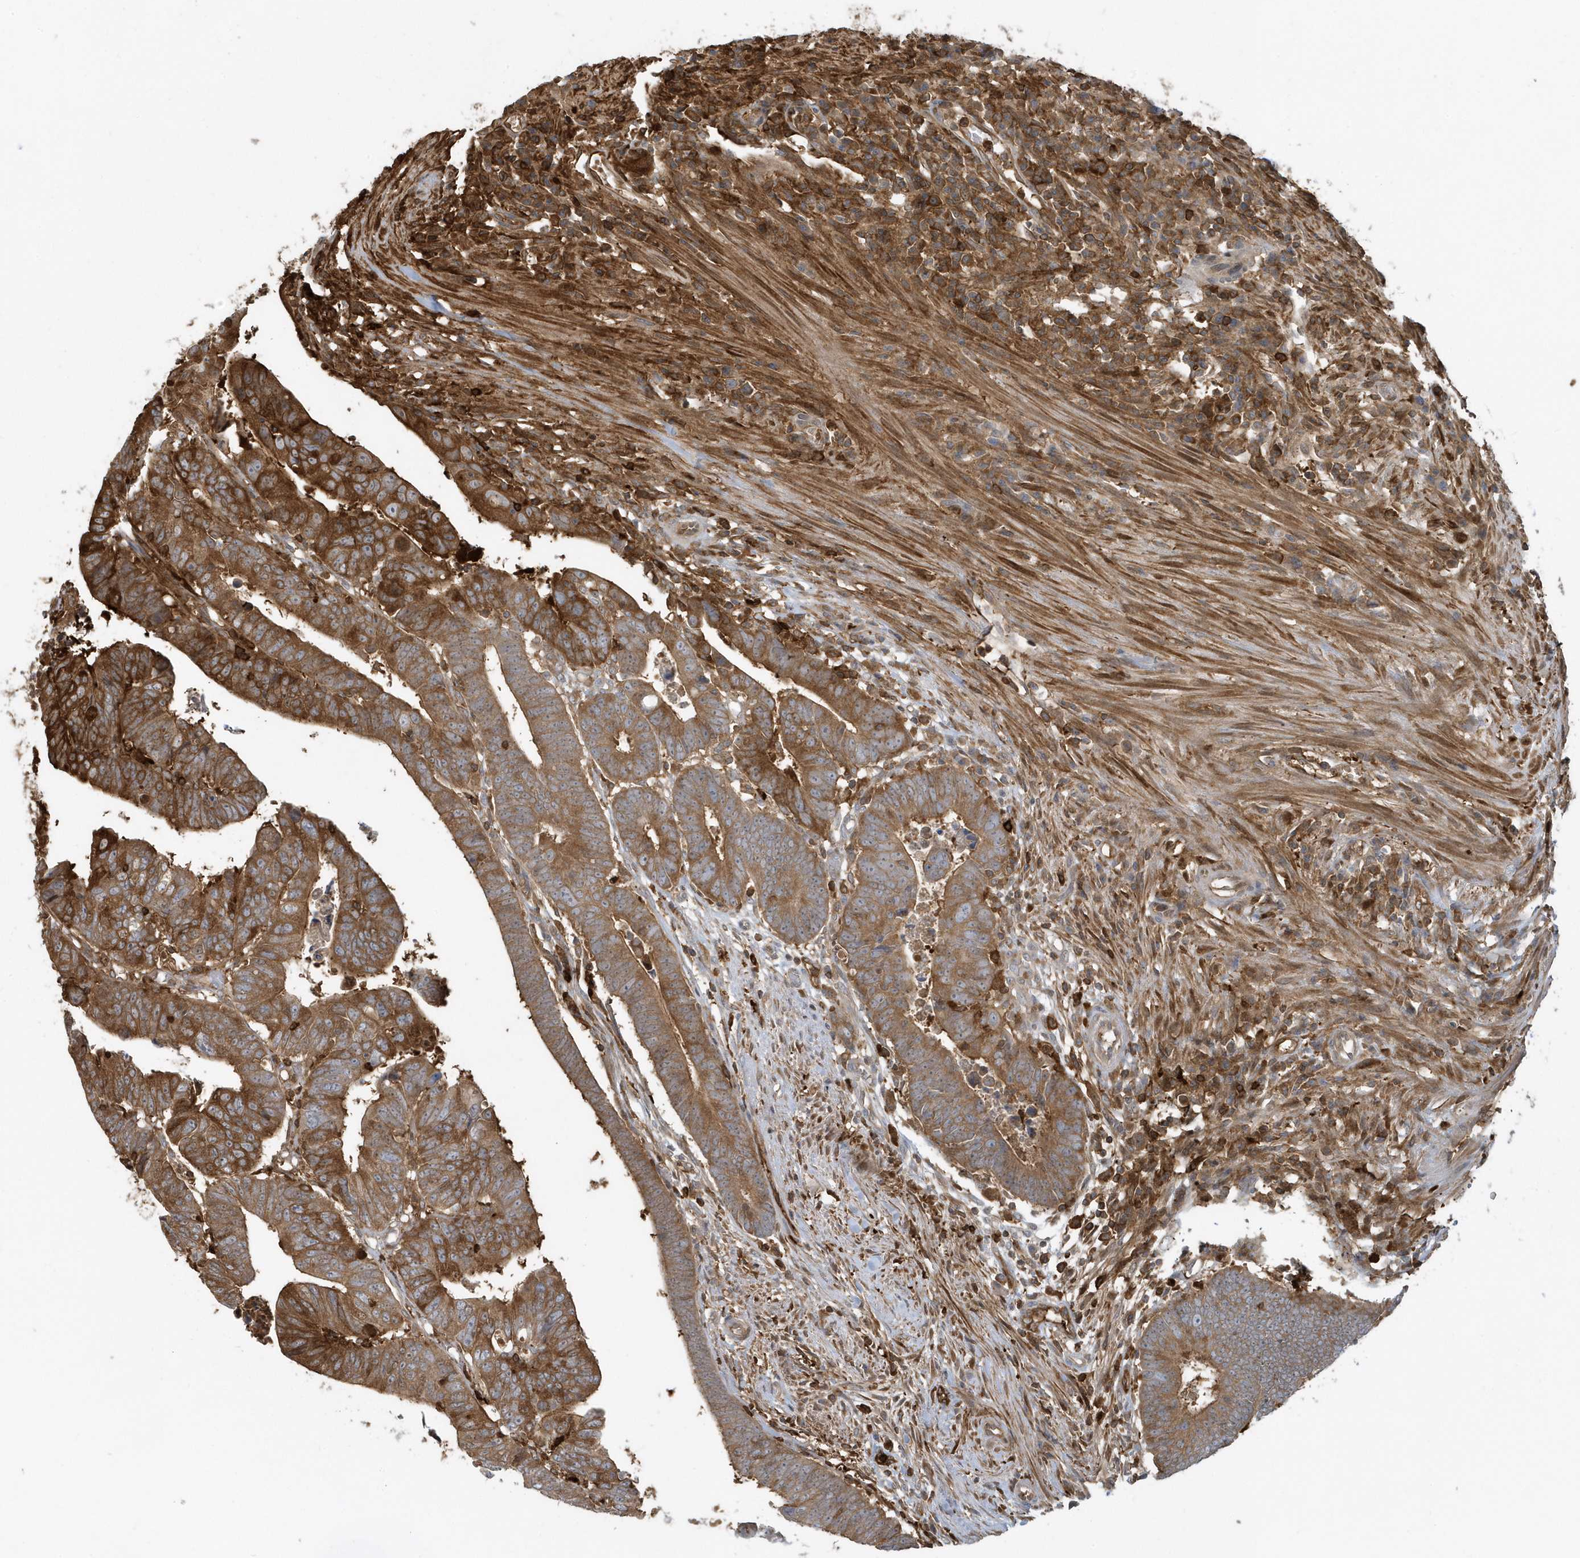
{"staining": {"intensity": "moderate", "quantity": ">75%", "location": "cytoplasmic/membranous"}, "tissue": "colorectal cancer", "cell_type": "Tumor cells", "image_type": "cancer", "snomed": [{"axis": "morphology", "description": "Adenocarcinoma, NOS"}, {"axis": "topography", "description": "Rectum"}], "caption": "There is medium levels of moderate cytoplasmic/membranous staining in tumor cells of colorectal cancer (adenocarcinoma), as demonstrated by immunohistochemical staining (brown color).", "gene": "CLCN6", "patient": {"sex": "female", "age": 65}}